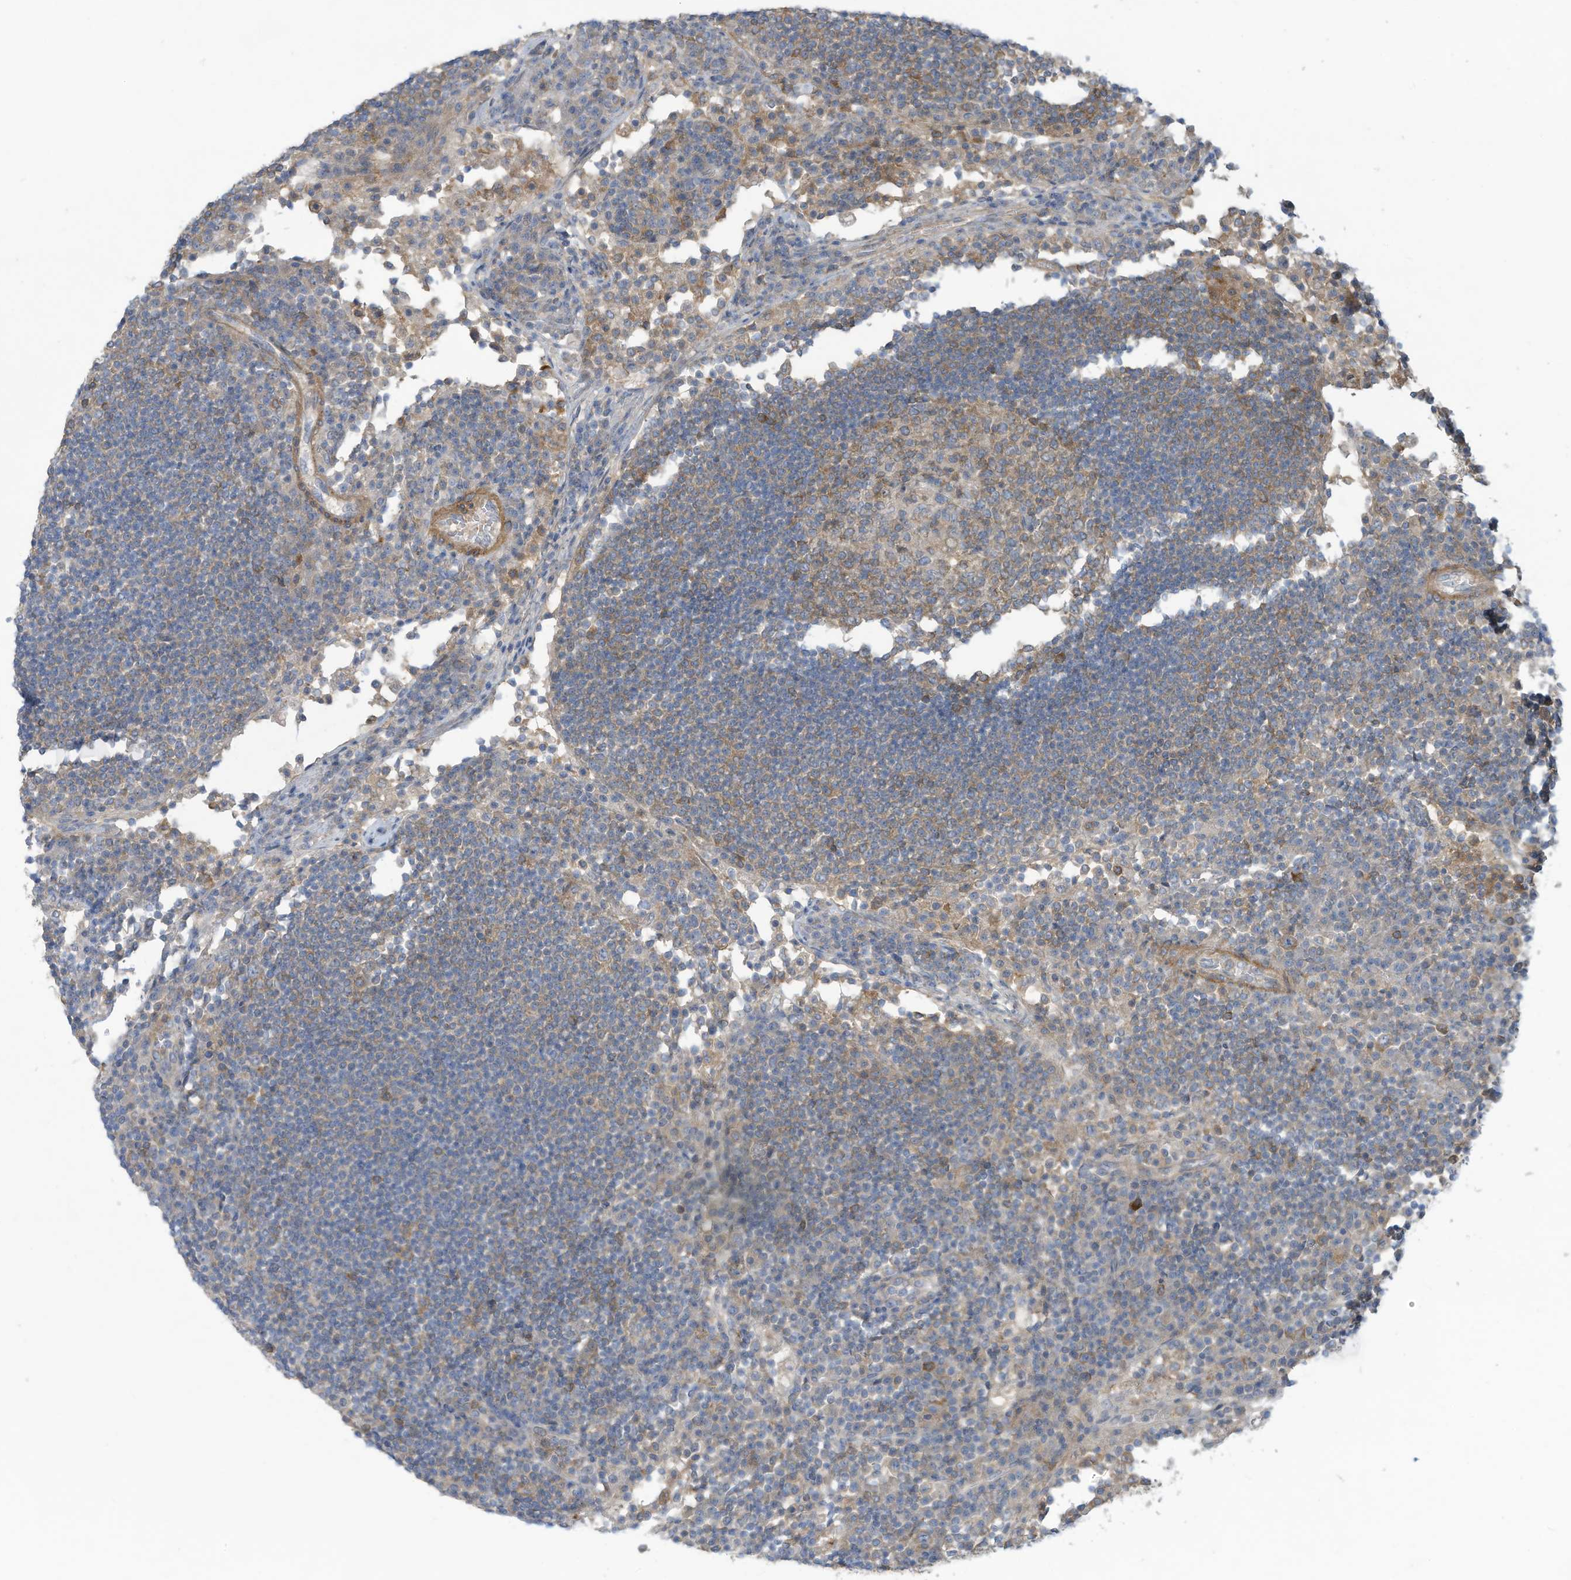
{"staining": {"intensity": "weak", "quantity": ">75%", "location": "cytoplasmic/membranous"}, "tissue": "lymph node", "cell_type": "Germinal center cells", "image_type": "normal", "snomed": [{"axis": "morphology", "description": "Normal tissue, NOS"}, {"axis": "topography", "description": "Lymph node"}], "caption": "Immunohistochemistry photomicrograph of benign human lymph node stained for a protein (brown), which demonstrates low levels of weak cytoplasmic/membranous positivity in approximately >75% of germinal center cells.", "gene": "ADI1", "patient": {"sex": "female", "age": 53}}